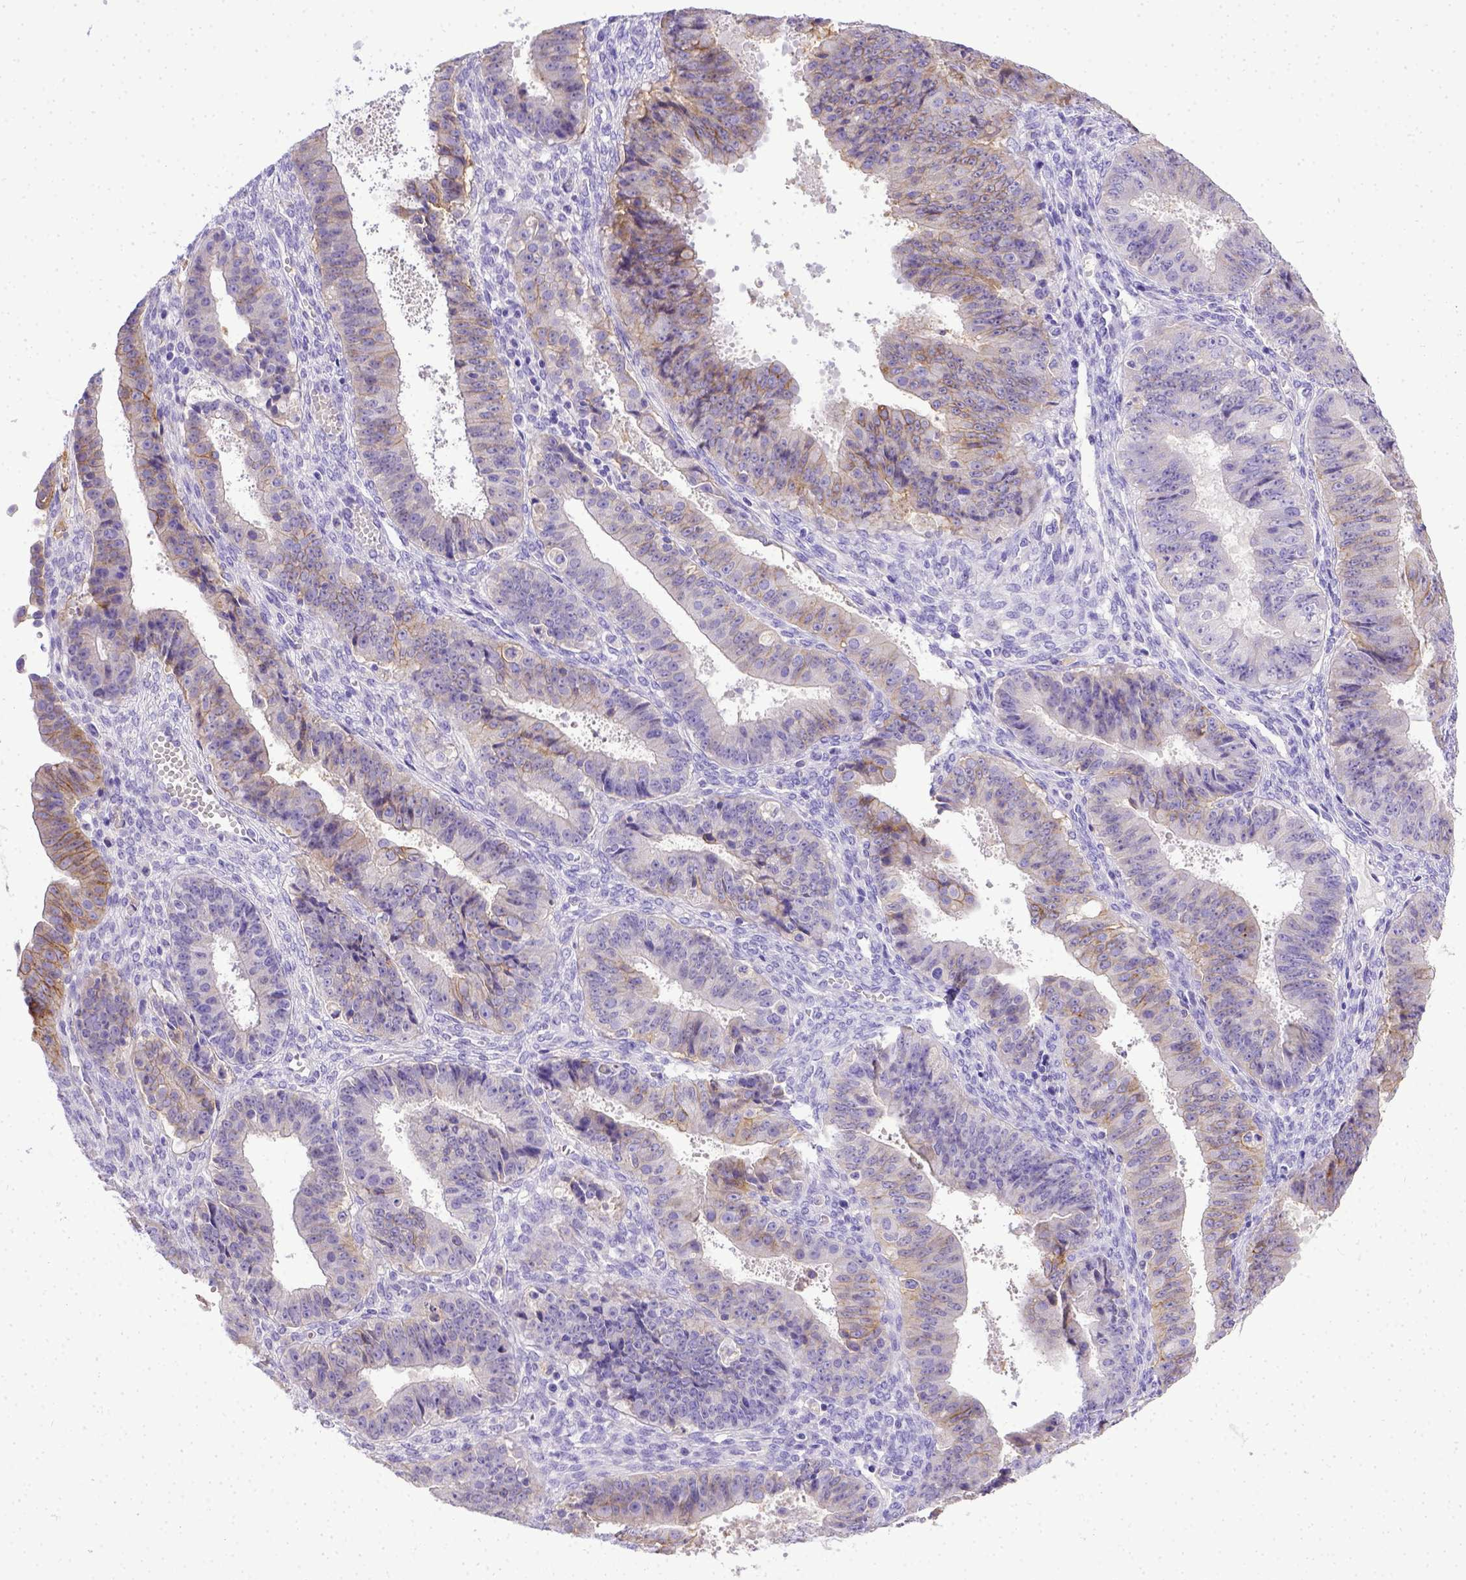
{"staining": {"intensity": "moderate", "quantity": "25%-75%", "location": "cytoplasmic/membranous"}, "tissue": "ovarian cancer", "cell_type": "Tumor cells", "image_type": "cancer", "snomed": [{"axis": "morphology", "description": "Carcinoma, endometroid"}, {"axis": "topography", "description": "Ovary"}], "caption": "A high-resolution photomicrograph shows IHC staining of ovarian endometroid carcinoma, which reveals moderate cytoplasmic/membranous staining in approximately 25%-75% of tumor cells.", "gene": "BTN1A1", "patient": {"sex": "female", "age": 42}}